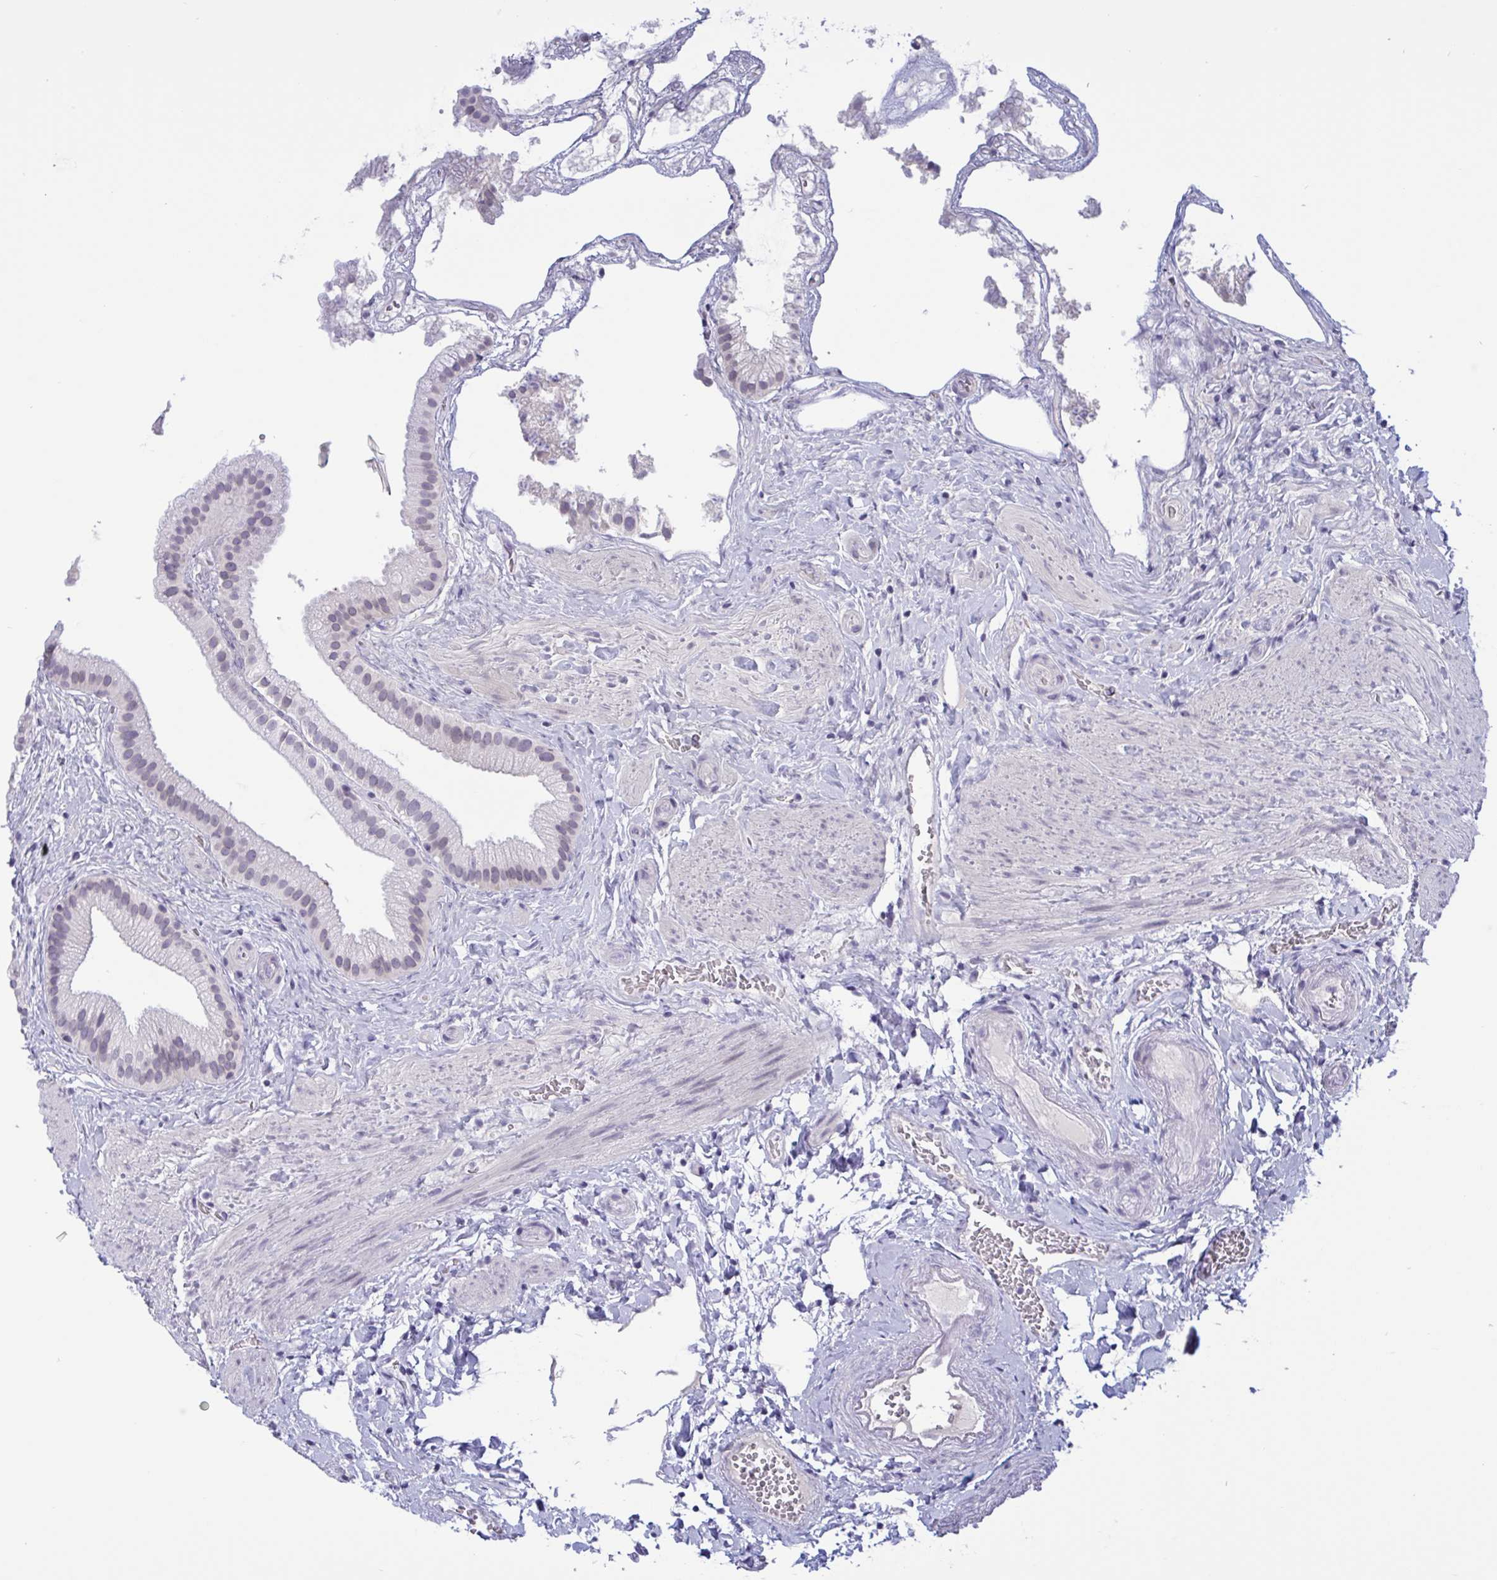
{"staining": {"intensity": "negative", "quantity": "none", "location": "none"}, "tissue": "gallbladder", "cell_type": "Glandular cells", "image_type": "normal", "snomed": [{"axis": "morphology", "description": "Normal tissue, NOS"}, {"axis": "topography", "description": "Gallbladder"}], "caption": "Photomicrograph shows no protein positivity in glandular cells of benign gallbladder.", "gene": "SERPINB13", "patient": {"sex": "female", "age": 63}}